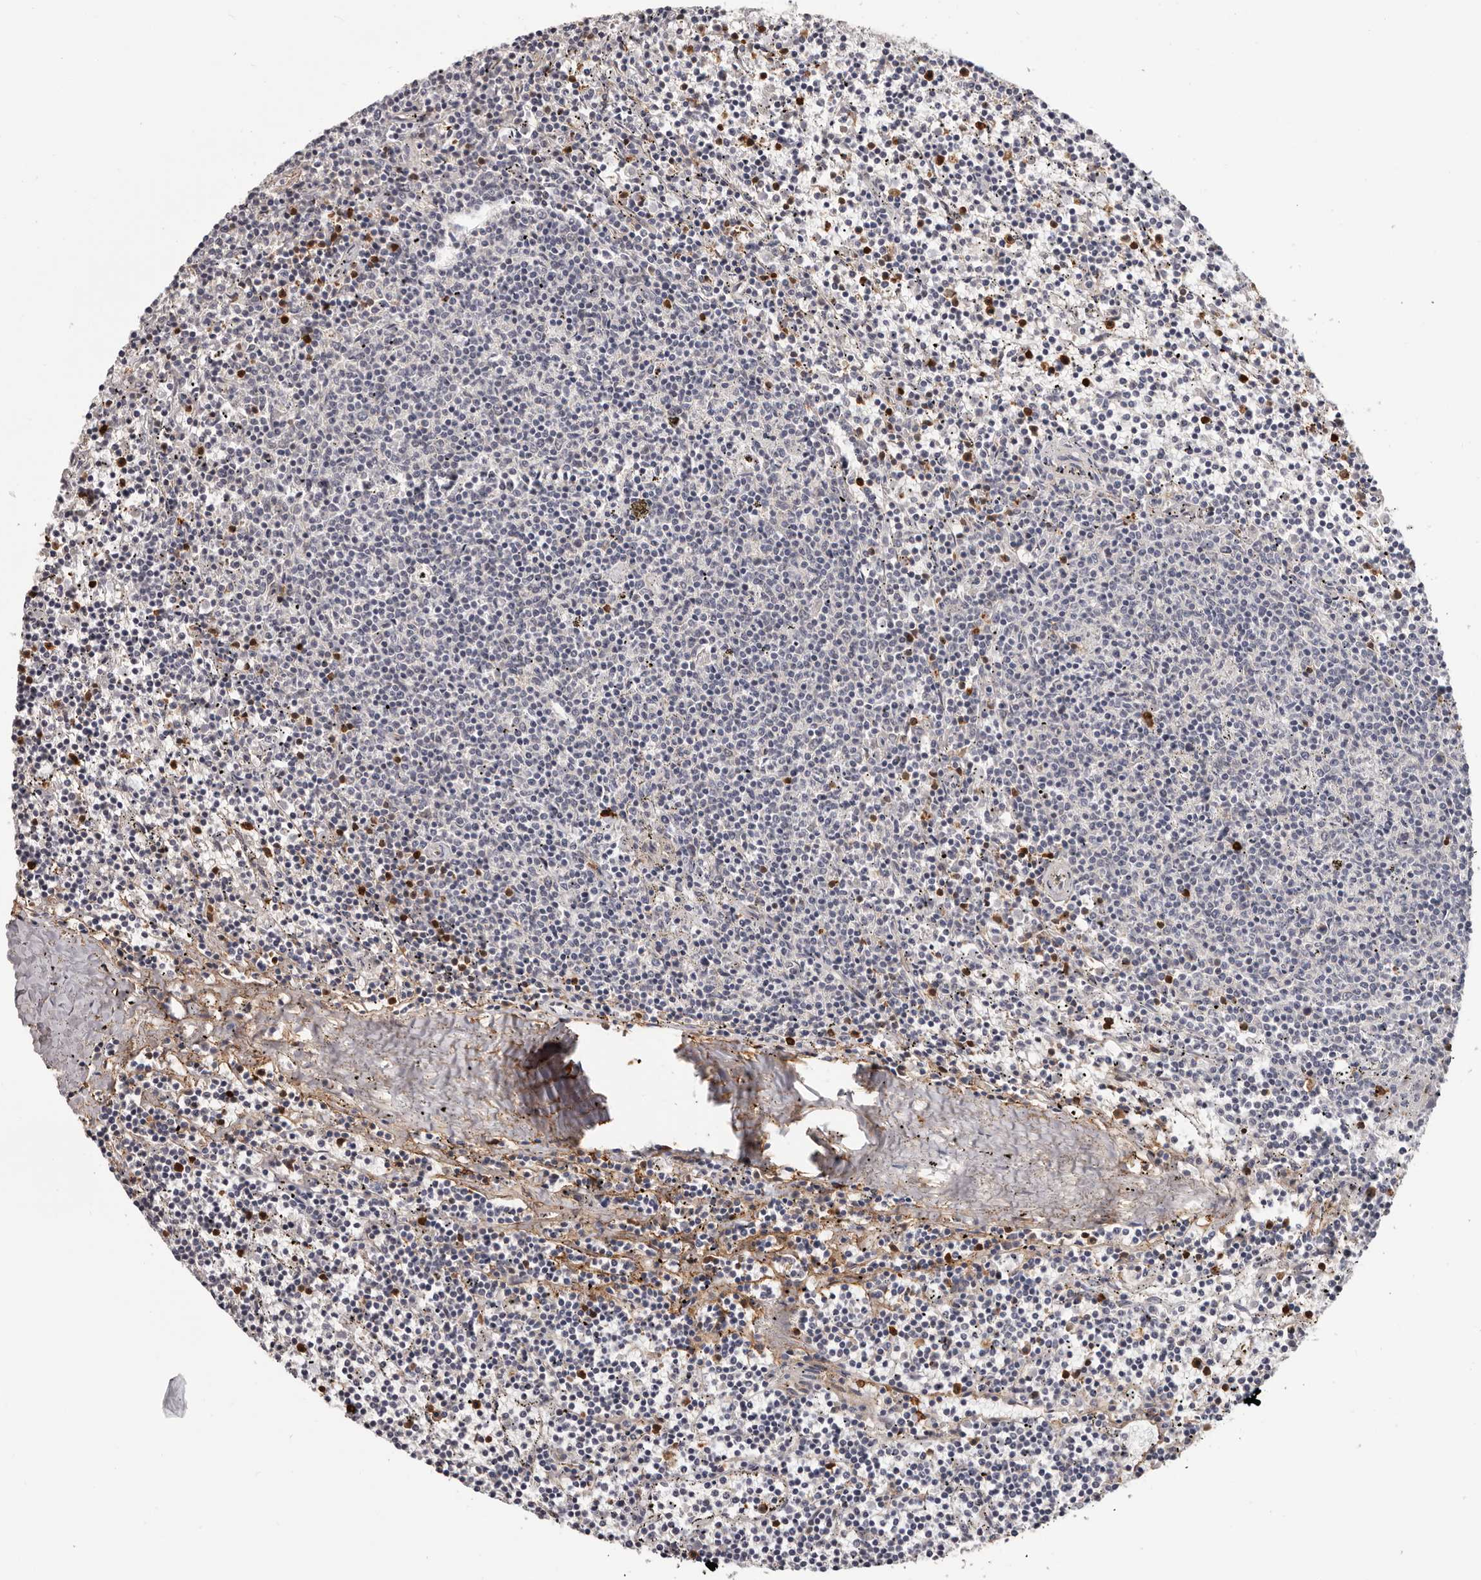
{"staining": {"intensity": "moderate", "quantity": "<25%", "location": "cytoplasmic/membranous"}, "tissue": "lymphoma", "cell_type": "Tumor cells", "image_type": "cancer", "snomed": [{"axis": "morphology", "description": "Malignant lymphoma, non-Hodgkin's type, Low grade"}, {"axis": "topography", "description": "Spleen"}], "caption": "An image of human low-grade malignant lymphoma, non-Hodgkin's type stained for a protein shows moderate cytoplasmic/membranous brown staining in tumor cells.", "gene": "PRR12", "patient": {"sex": "female", "age": 50}}